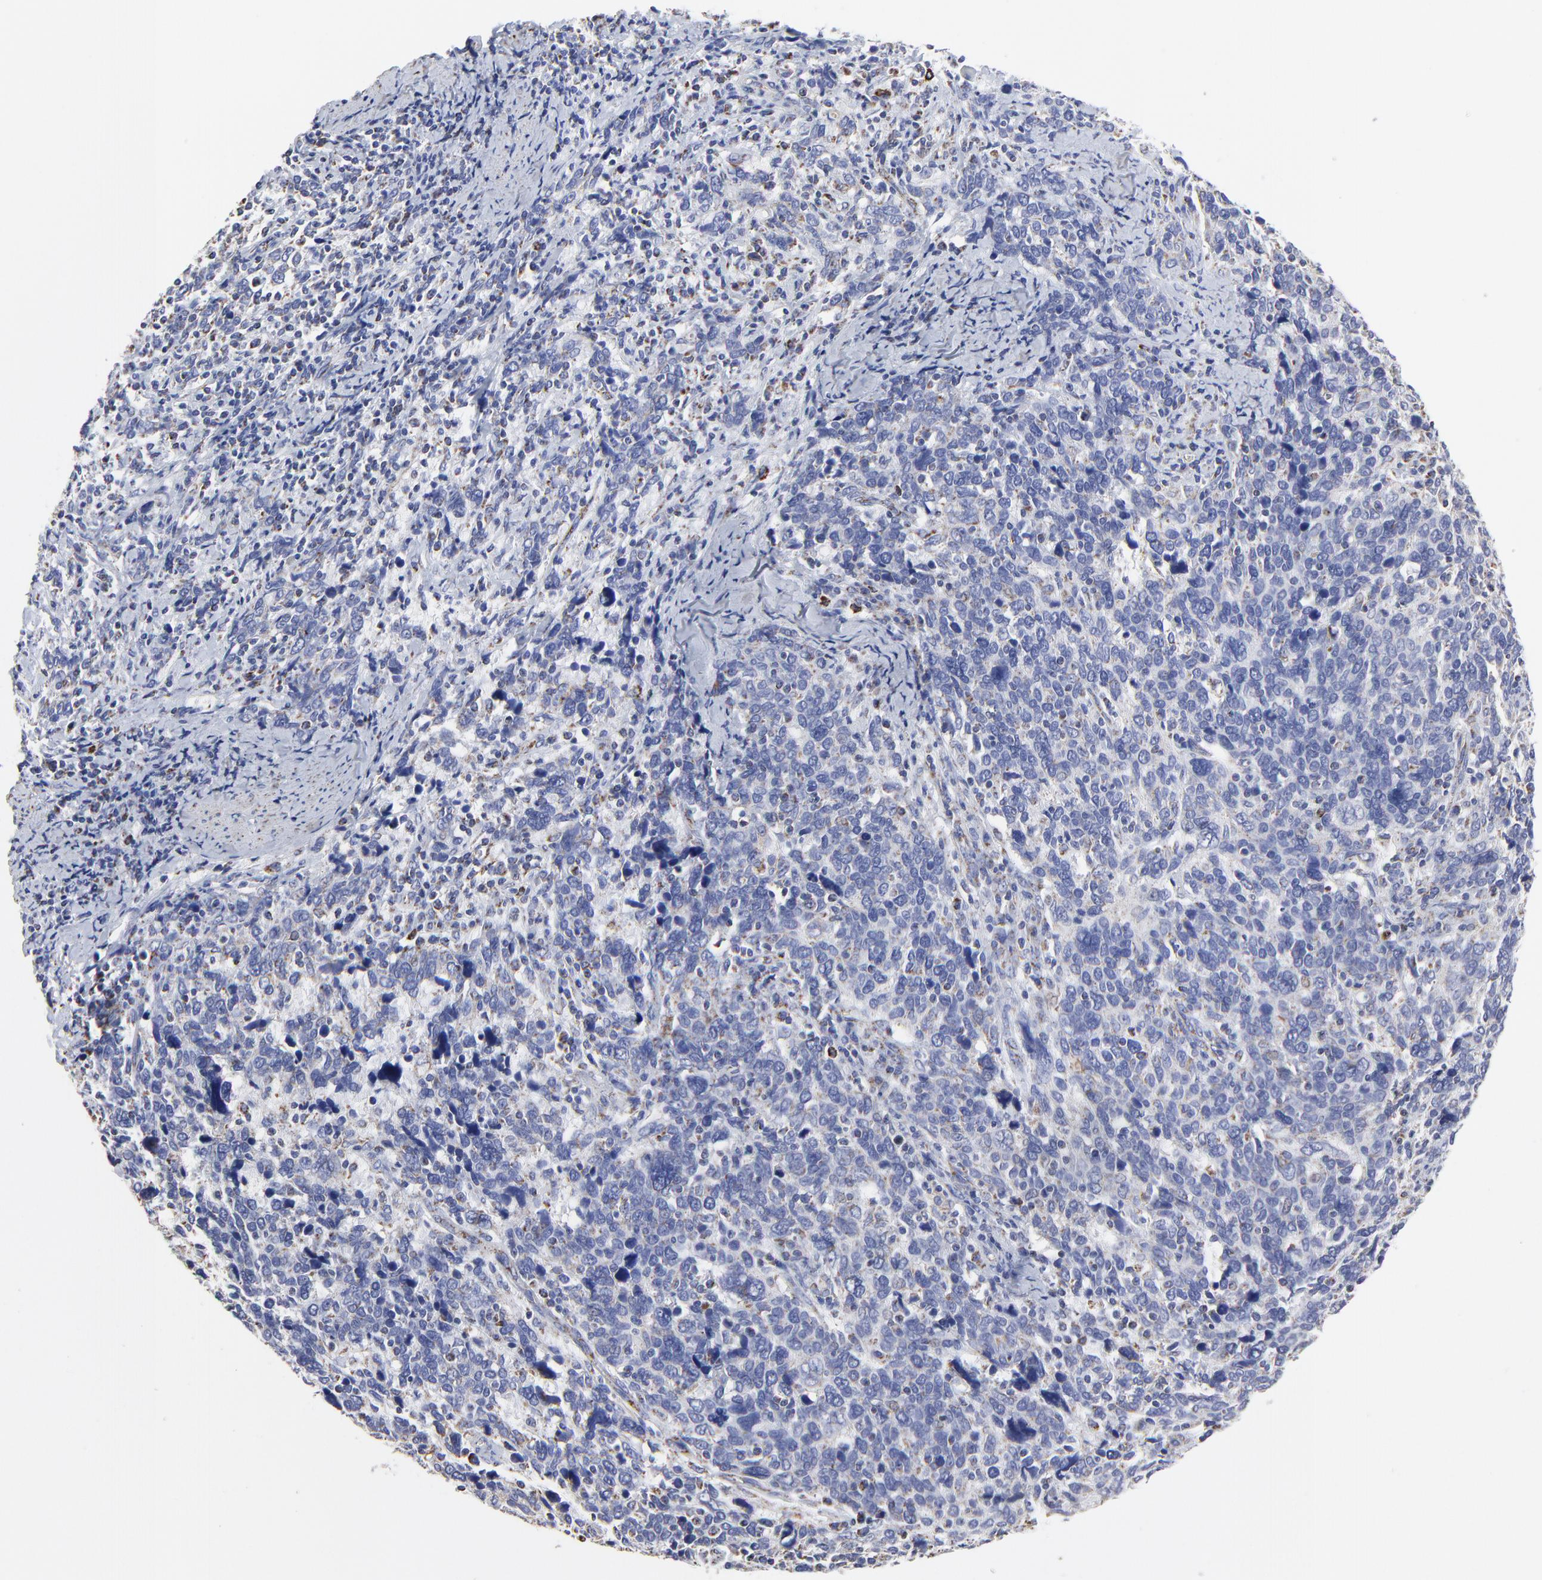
{"staining": {"intensity": "negative", "quantity": "none", "location": "none"}, "tissue": "cervical cancer", "cell_type": "Tumor cells", "image_type": "cancer", "snomed": [{"axis": "morphology", "description": "Squamous cell carcinoma, NOS"}, {"axis": "topography", "description": "Cervix"}], "caption": "The micrograph demonstrates no staining of tumor cells in squamous cell carcinoma (cervical). (Brightfield microscopy of DAB immunohistochemistry at high magnification).", "gene": "PINK1", "patient": {"sex": "female", "age": 41}}